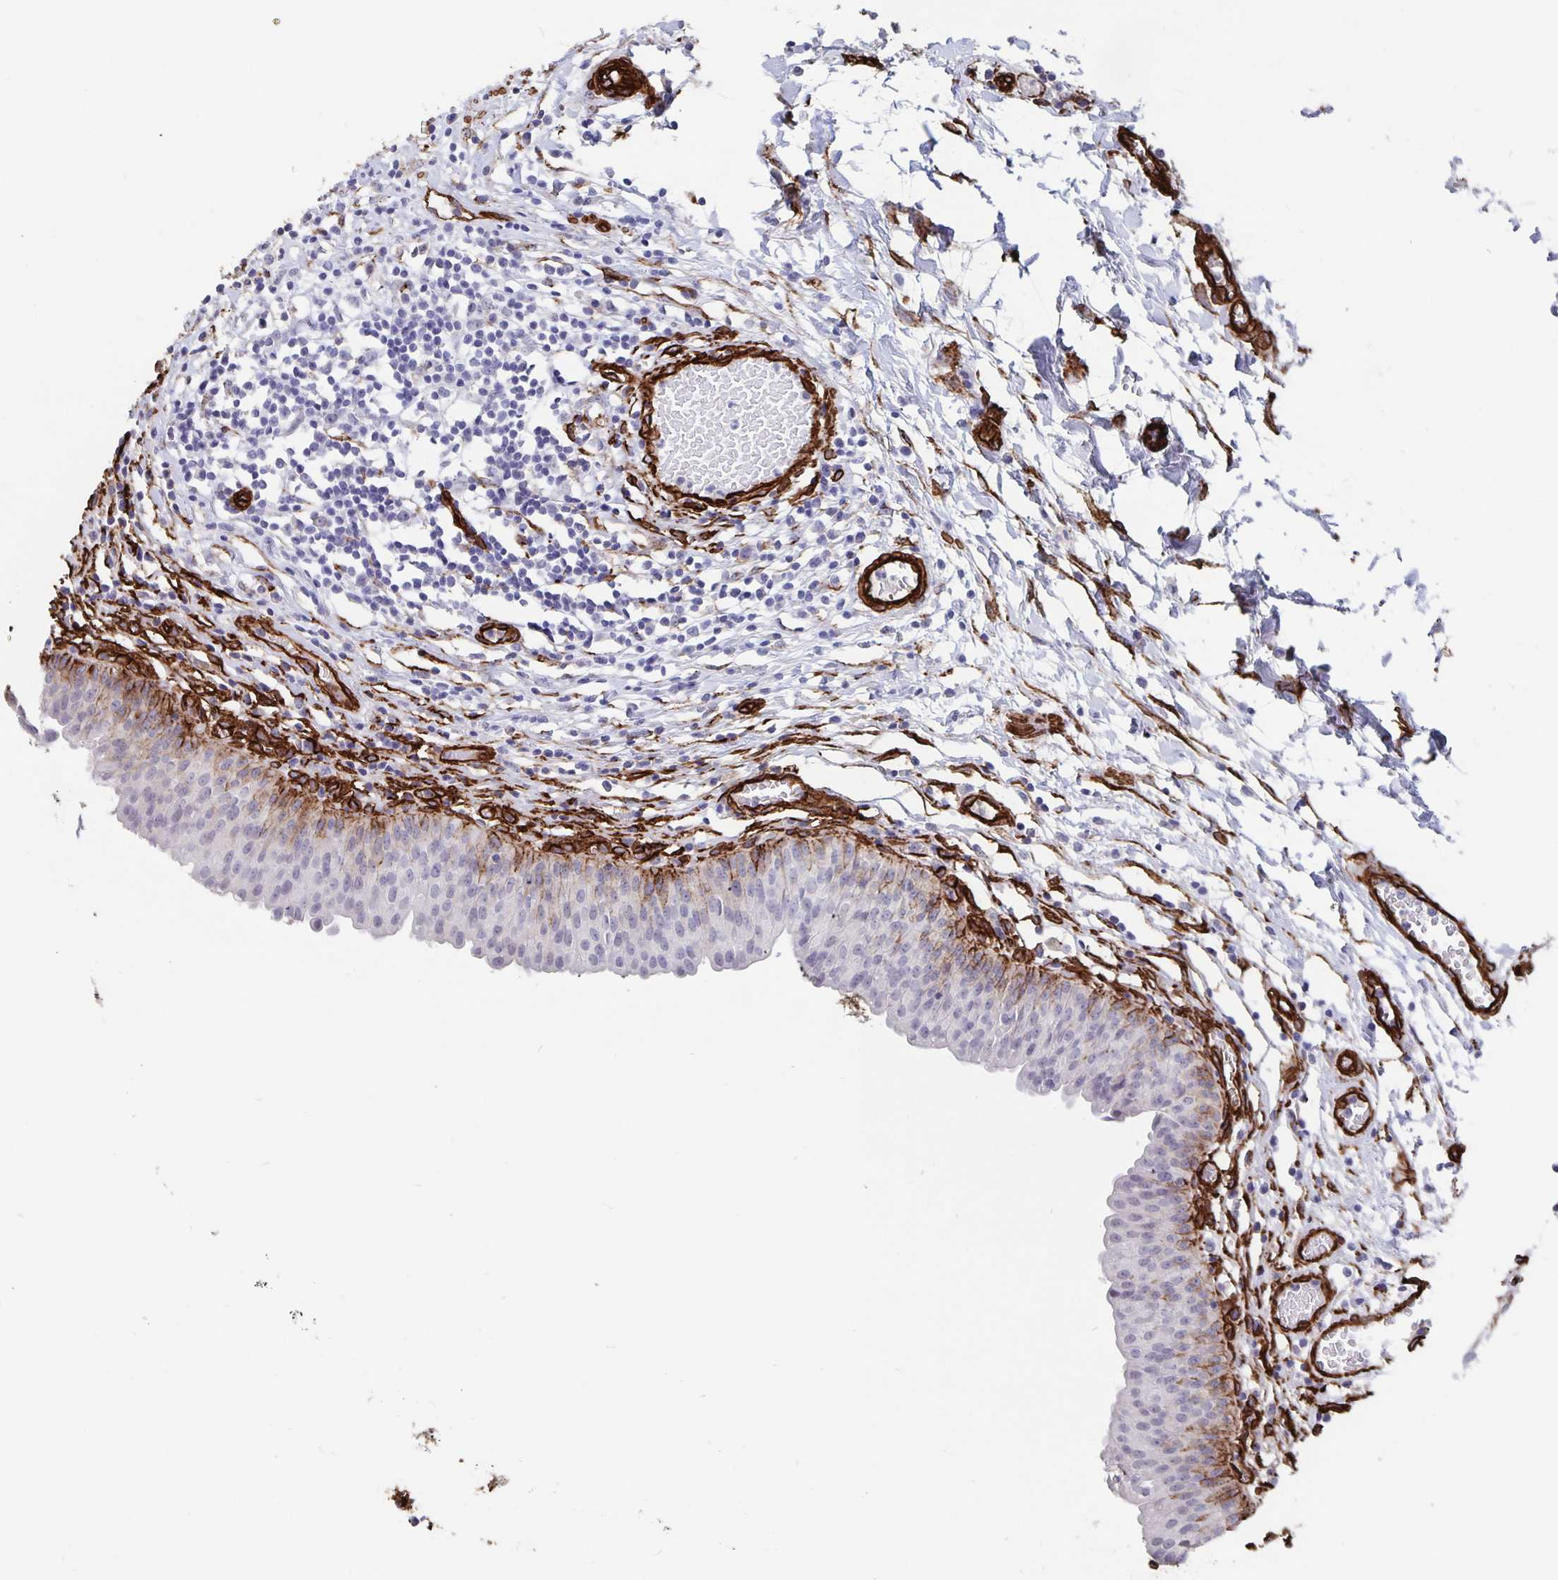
{"staining": {"intensity": "negative", "quantity": "none", "location": "none"}, "tissue": "urinary bladder", "cell_type": "Urothelial cells", "image_type": "normal", "snomed": [{"axis": "morphology", "description": "Normal tissue, NOS"}, {"axis": "topography", "description": "Urinary bladder"}], "caption": "Benign urinary bladder was stained to show a protein in brown. There is no significant expression in urothelial cells. (DAB (3,3'-diaminobenzidine) immunohistochemistry (IHC), high magnification).", "gene": "DCHS2", "patient": {"sex": "male", "age": 64}}